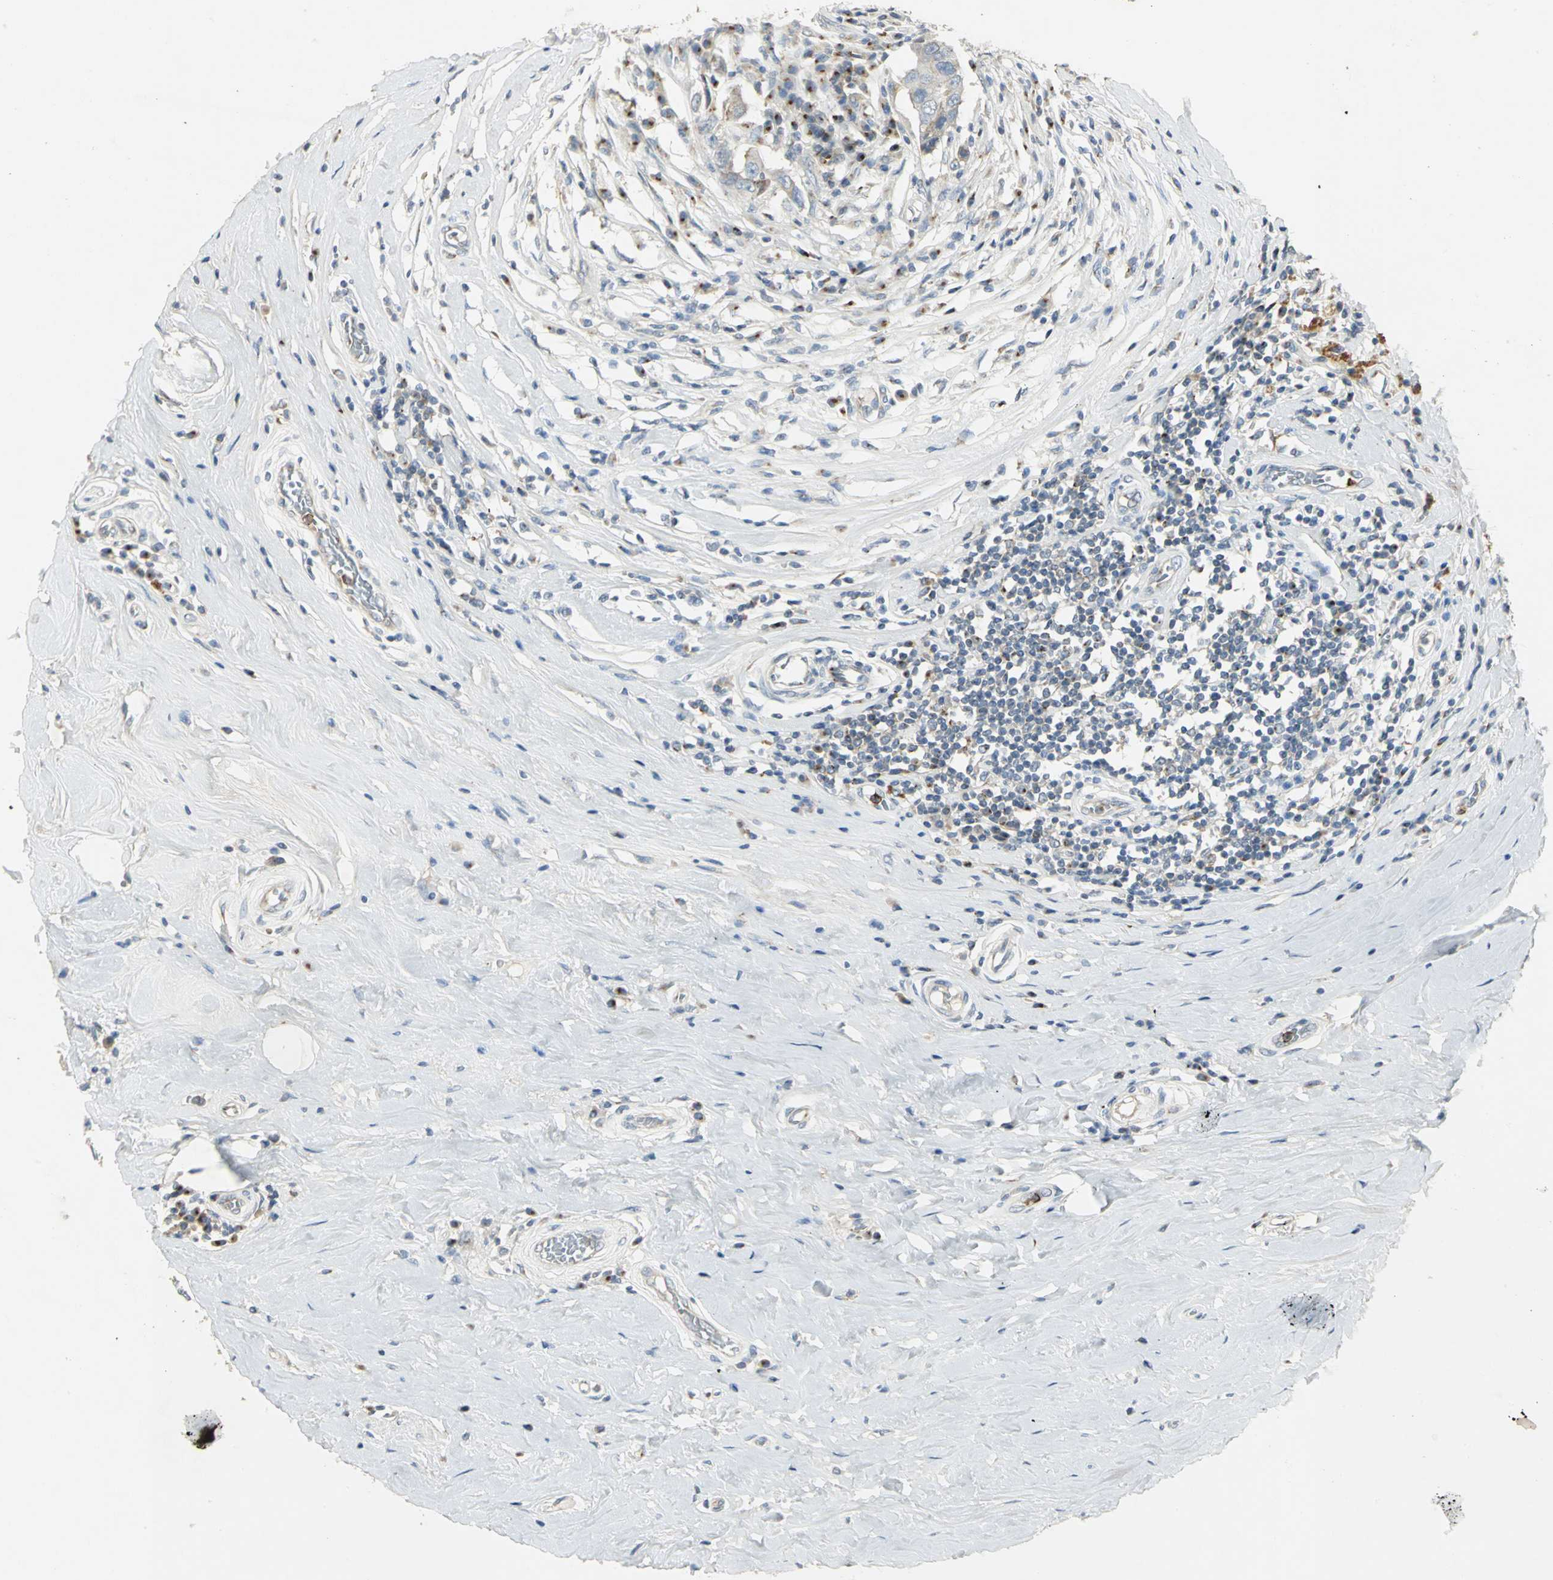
{"staining": {"intensity": "weak", "quantity": "<25%", "location": "cytoplasmic/membranous"}, "tissue": "breast cancer", "cell_type": "Tumor cells", "image_type": "cancer", "snomed": [{"axis": "morphology", "description": "Duct carcinoma"}, {"axis": "topography", "description": "Breast"}], "caption": "Tumor cells show no significant protein staining in infiltrating ductal carcinoma (breast). (Immunohistochemistry, brightfield microscopy, high magnification).", "gene": "TM9SF2", "patient": {"sex": "female", "age": 27}}